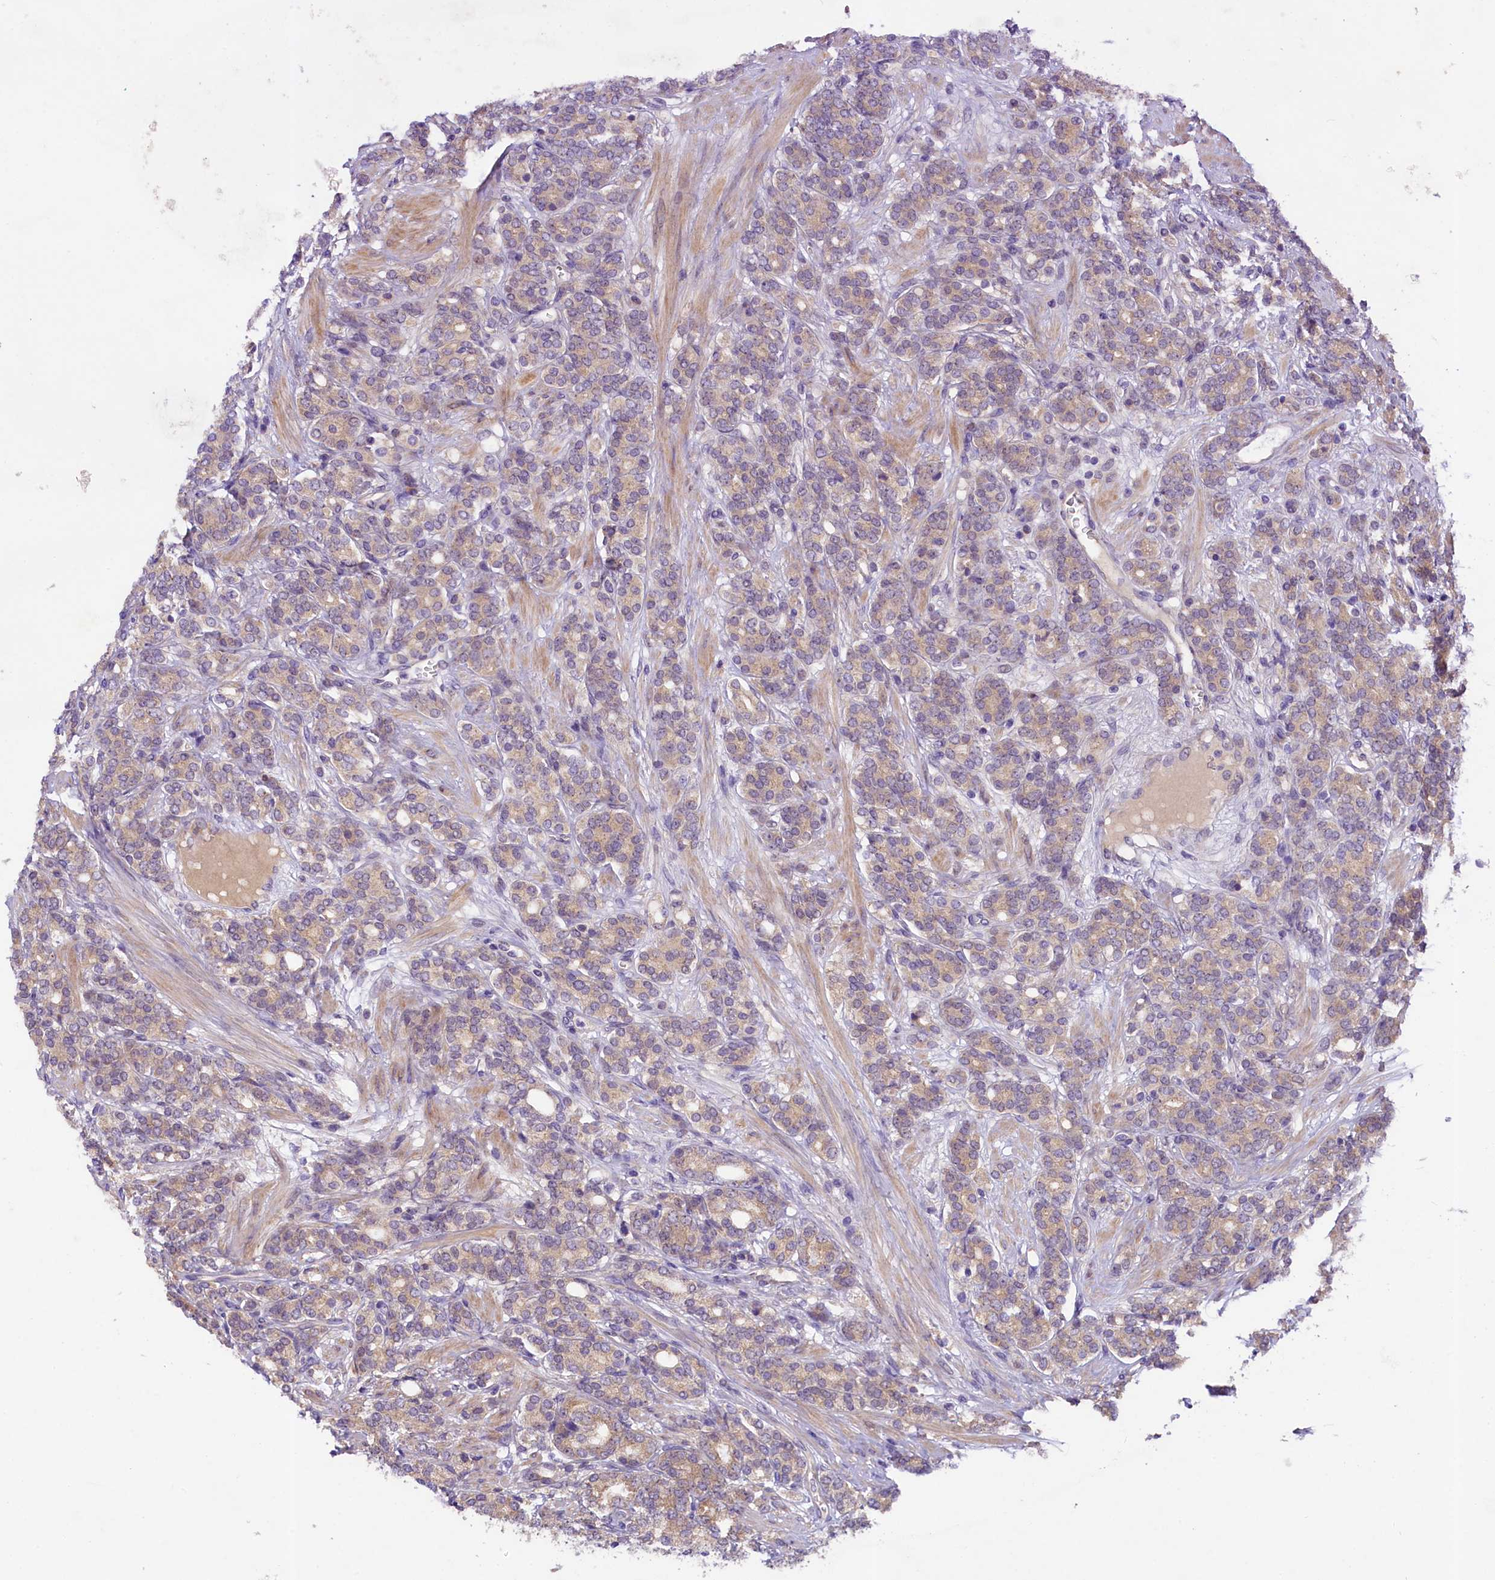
{"staining": {"intensity": "weak", "quantity": ">75%", "location": "cytoplasmic/membranous"}, "tissue": "prostate cancer", "cell_type": "Tumor cells", "image_type": "cancer", "snomed": [{"axis": "morphology", "description": "Adenocarcinoma, High grade"}, {"axis": "topography", "description": "Prostate"}], "caption": "Tumor cells exhibit low levels of weak cytoplasmic/membranous expression in approximately >75% of cells in prostate cancer (high-grade adenocarcinoma).", "gene": "UBXN6", "patient": {"sex": "male", "age": 62}}